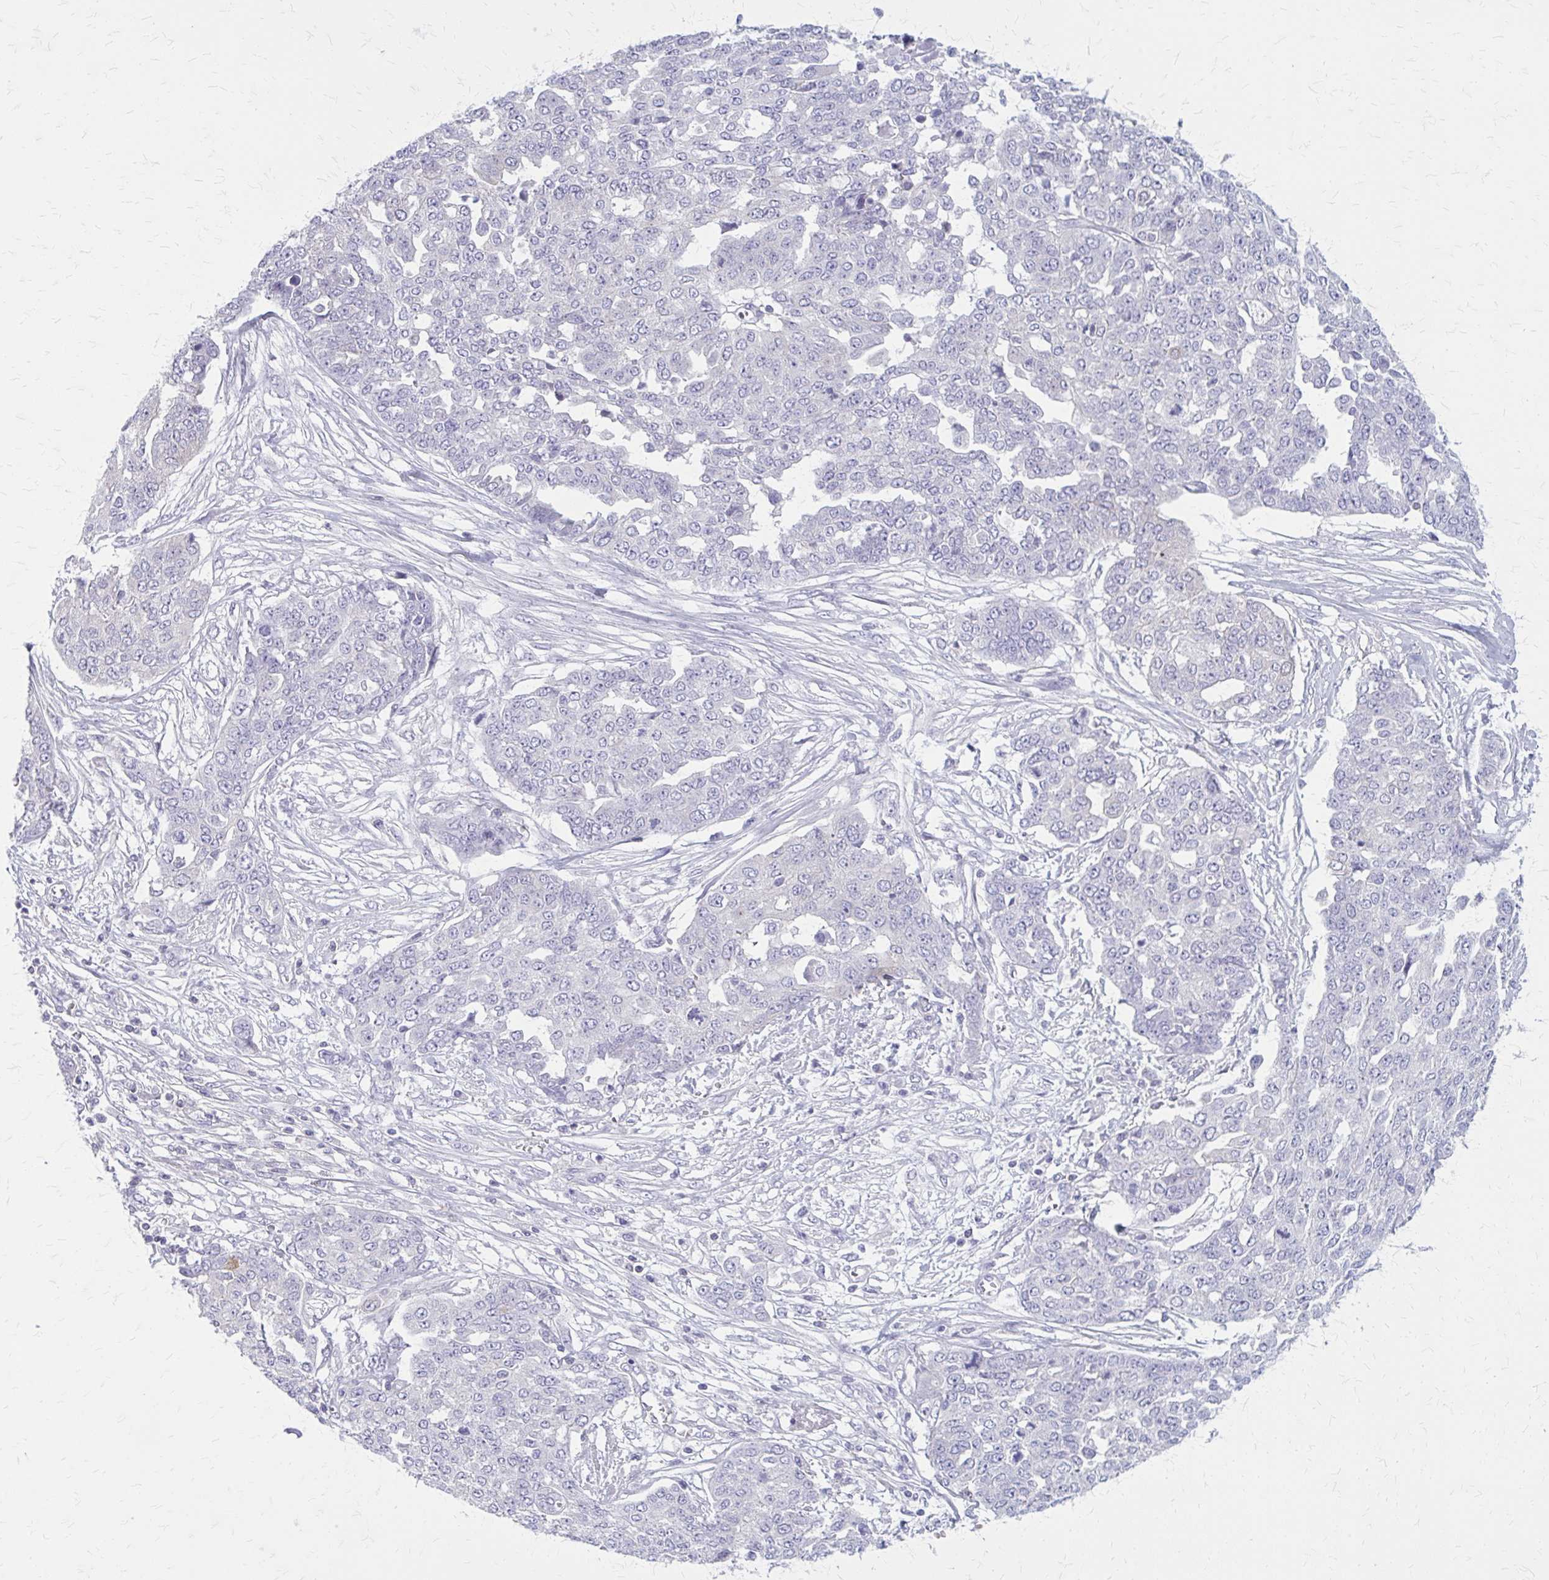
{"staining": {"intensity": "negative", "quantity": "none", "location": "none"}, "tissue": "ovarian cancer", "cell_type": "Tumor cells", "image_type": "cancer", "snomed": [{"axis": "morphology", "description": "Cystadenocarcinoma, serous, NOS"}, {"axis": "topography", "description": "Soft tissue"}, {"axis": "topography", "description": "Ovary"}], "caption": "An IHC micrograph of ovarian cancer (serous cystadenocarcinoma) is shown. There is no staining in tumor cells of ovarian cancer (serous cystadenocarcinoma).", "gene": "PITPNM1", "patient": {"sex": "female", "age": 57}}